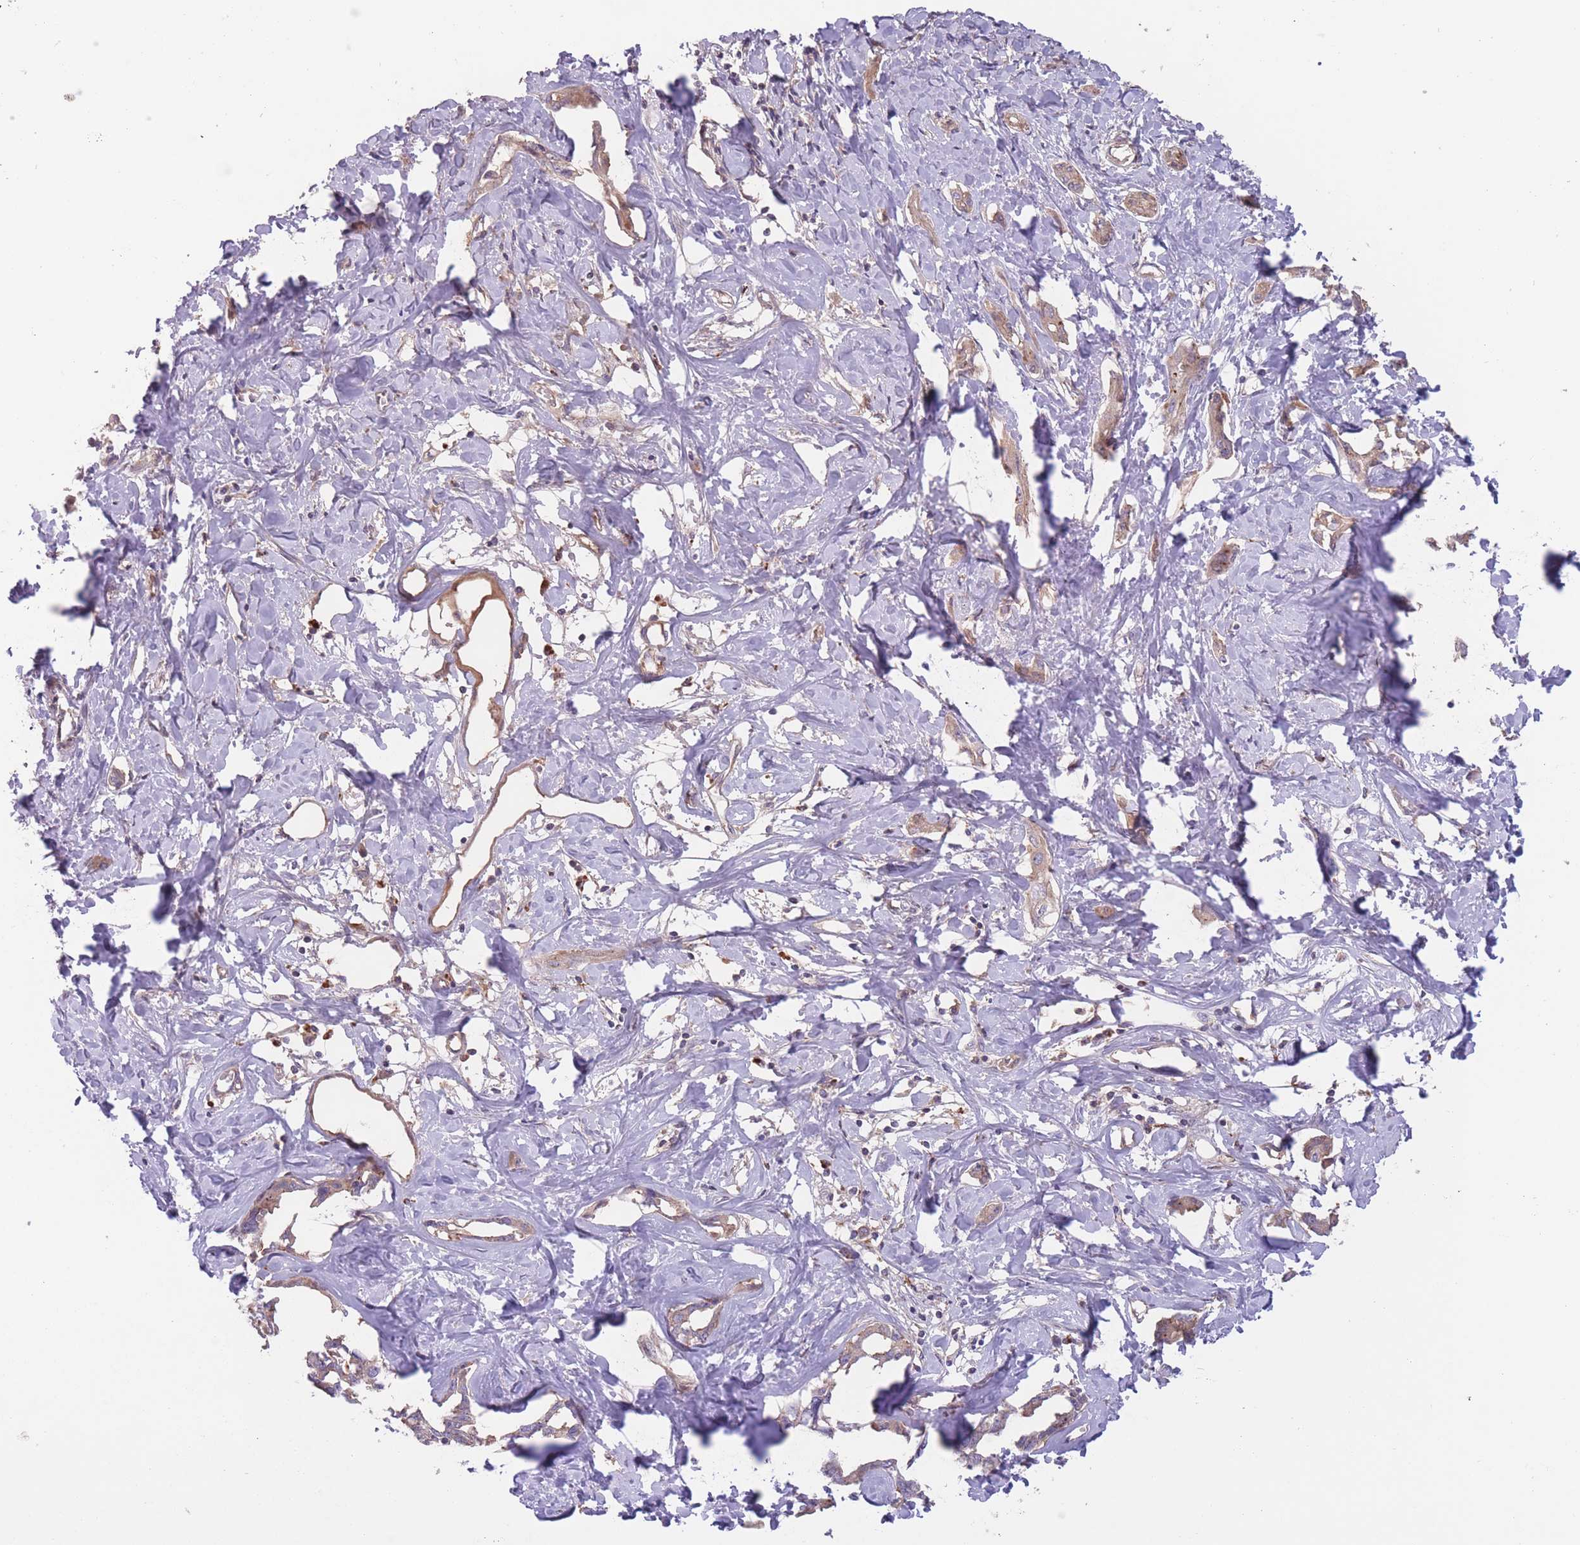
{"staining": {"intensity": "weak", "quantity": ">75%", "location": "cytoplasmic/membranous"}, "tissue": "liver cancer", "cell_type": "Tumor cells", "image_type": "cancer", "snomed": [{"axis": "morphology", "description": "Cholangiocarcinoma"}, {"axis": "topography", "description": "Liver"}], "caption": "Immunohistochemistry photomicrograph of human liver cholangiocarcinoma stained for a protein (brown), which exhibits low levels of weak cytoplasmic/membranous positivity in approximately >75% of tumor cells.", "gene": "ITPKC", "patient": {"sex": "male", "age": 59}}